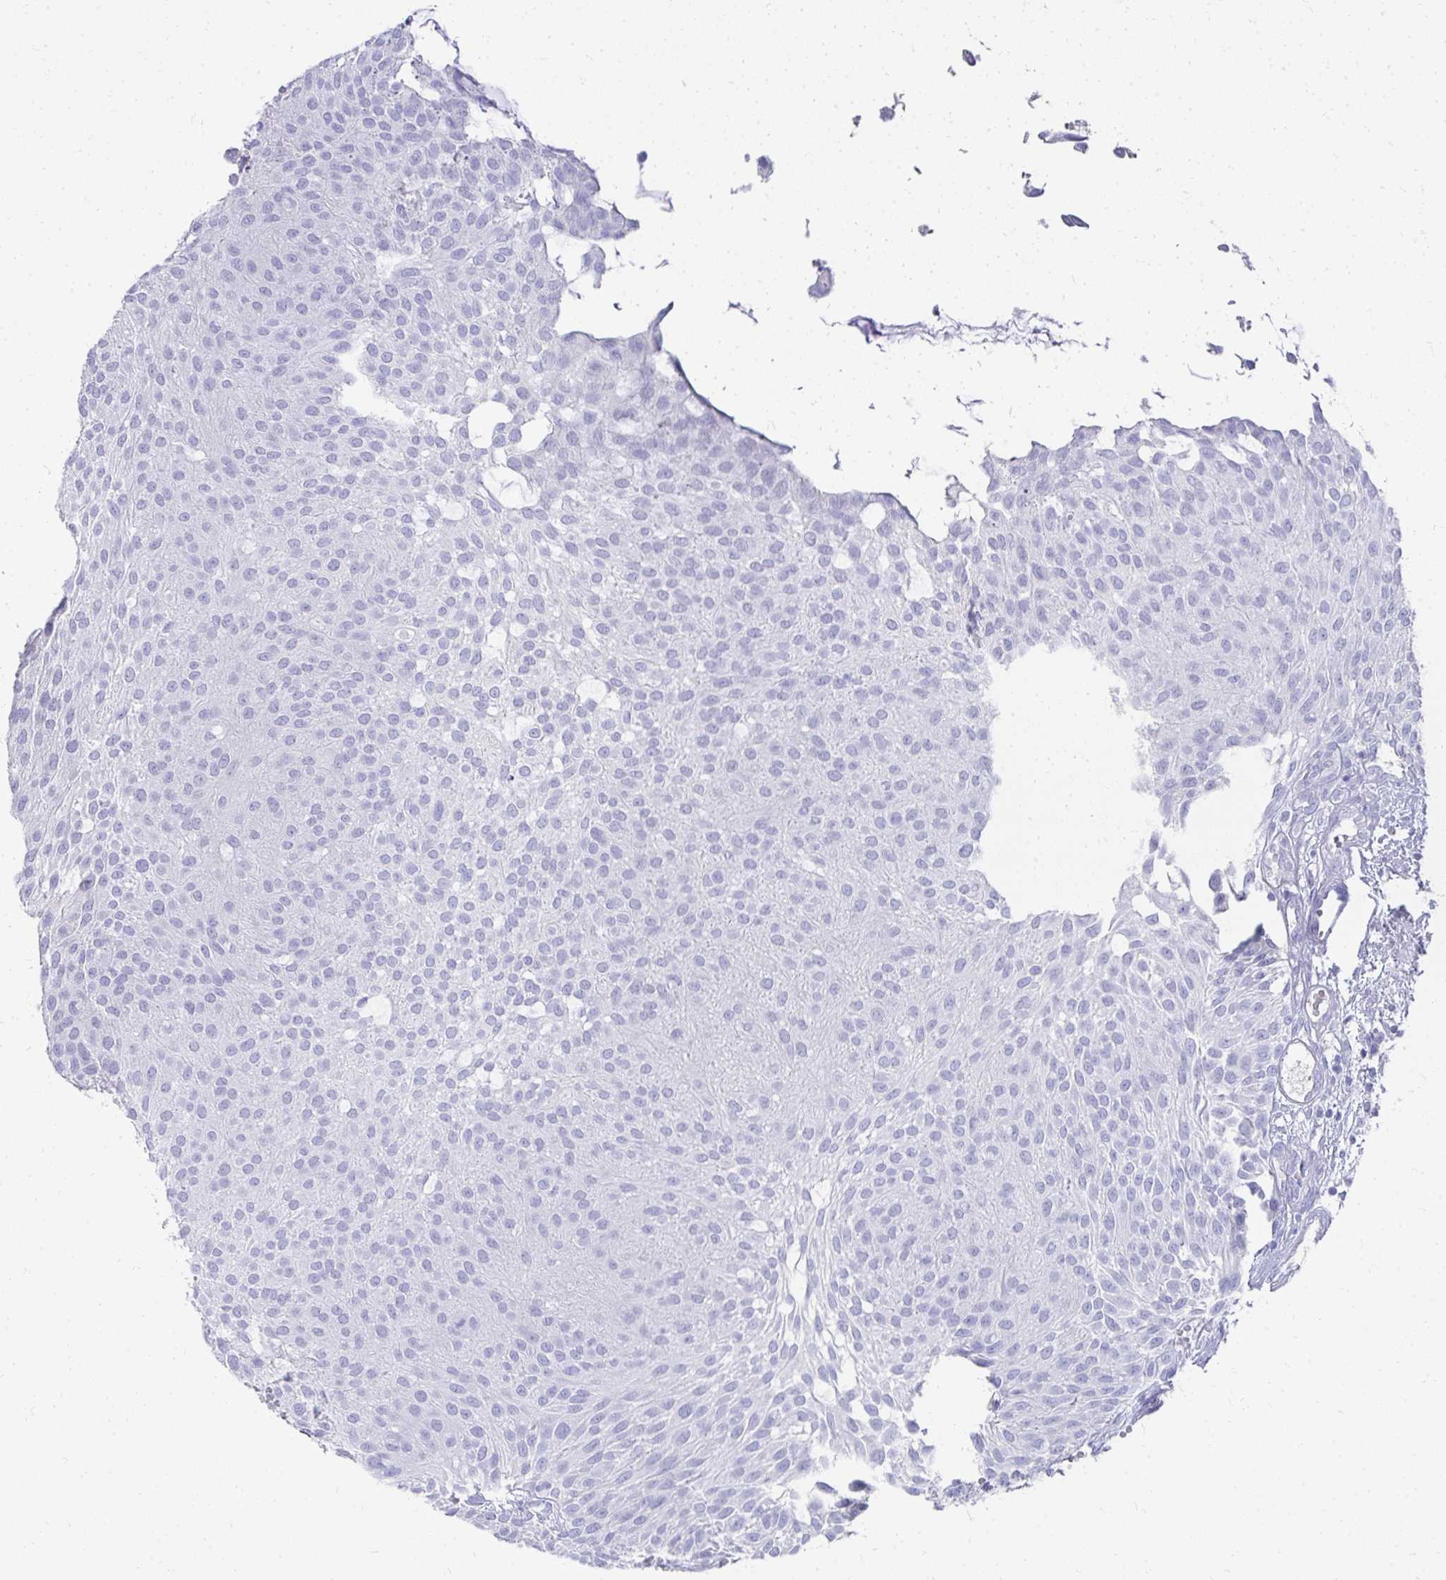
{"staining": {"intensity": "negative", "quantity": "none", "location": "none"}, "tissue": "urothelial cancer", "cell_type": "Tumor cells", "image_type": "cancer", "snomed": [{"axis": "morphology", "description": "Urothelial carcinoma, NOS"}, {"axis": "topography", "description": "Urinary bladder"}], "caption": "The histopathology image shows no staining of tumor cells in urothelial cancer.", "gene": "TNNT1", "patient": {"sex": "male", "age": 84}}